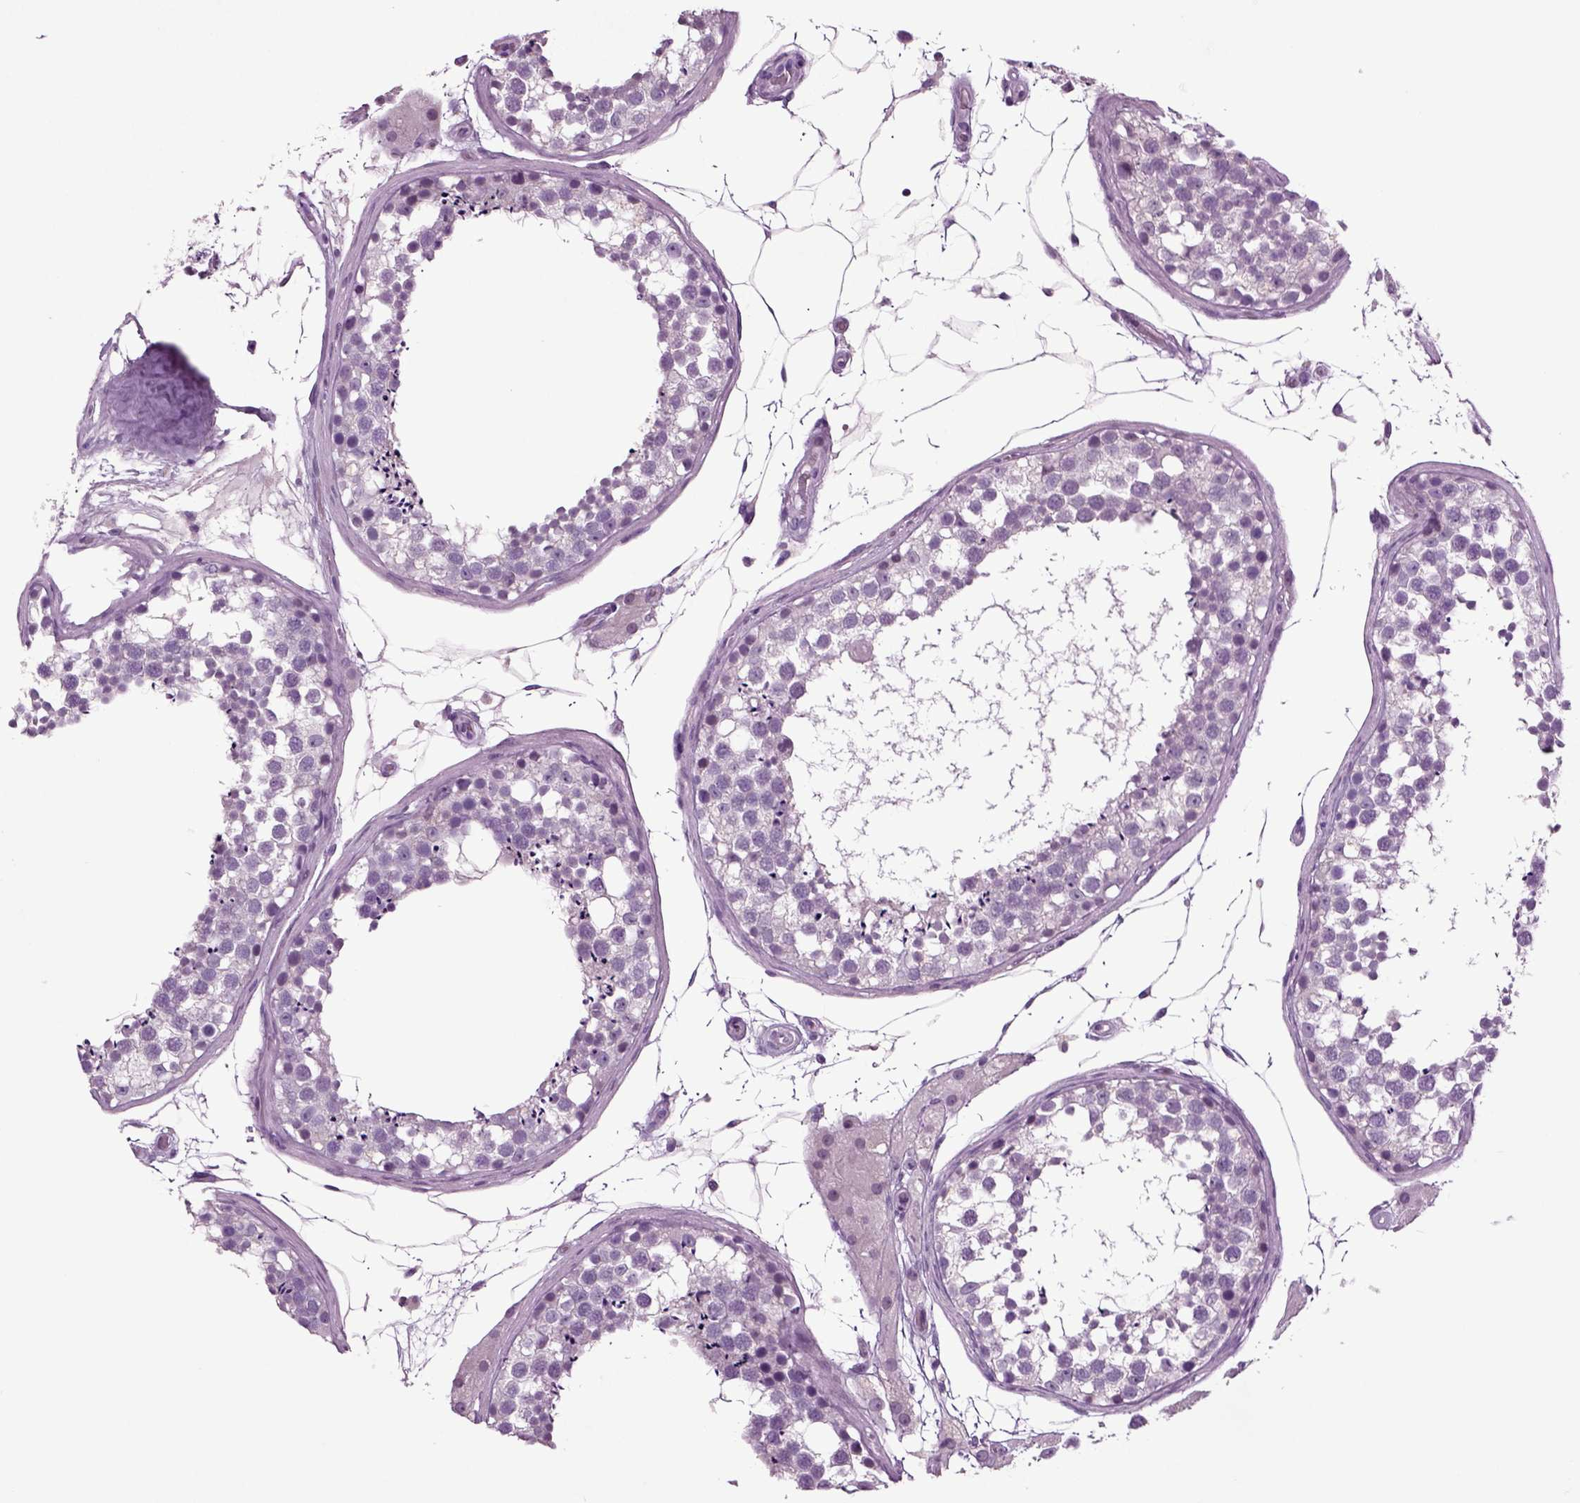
{"staining": {"intensity": "negative", "quantity": "none", "location": "none"}, "tissue": "testis", "cell_type": "Cells in seminiferous ducts", "image_type": "normal", "snomed": [{"axis": "morphology", "description": "Normal tissue, NOS"}, {"axis": "morphology", "description": "Seminoma, NOS"}, {"axis": "topography", "description": "Testis"}], "caption": "A histopathology image of human testis is negative for staining in cells in seminiferous ducts.", "gene": "SLC17A6", "patient": {"sex": "male", "age": 65}}